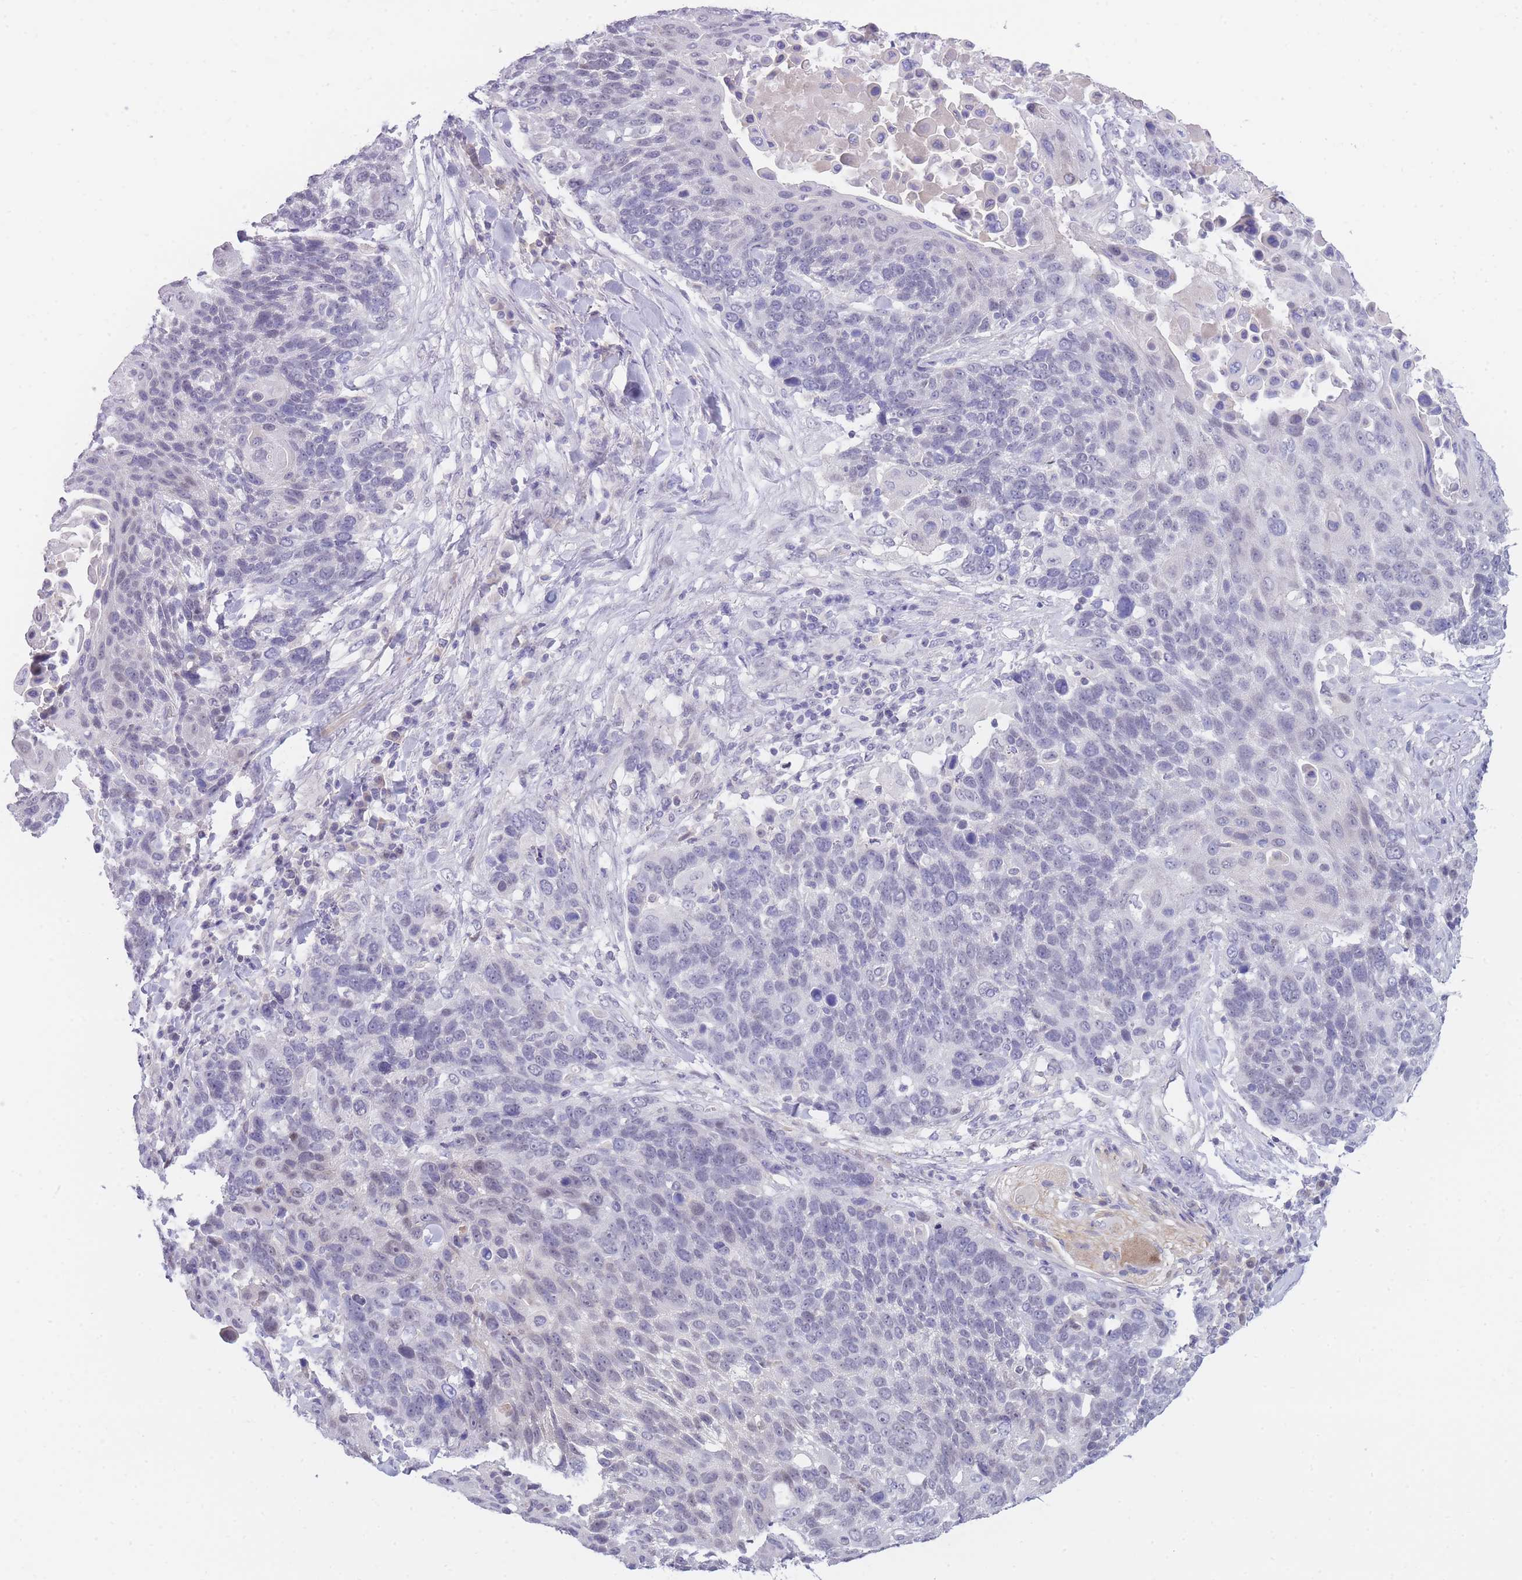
{"staining": {"intensity": "negative", "quantity": "none", "location": "none"}, "tissue": "lung cancer", "cell_type": "Tumor cells", "image_type": "cancer", "snomed": [{"axis": "morphology", "description": "Squamous cell carcinoma, NOS"}, {"axis": "topography", "description": "Lung"}], "caption": "This is an IHC photomicrograph of squamous cell carcinoma (lung). There is no staining in tumor cells.", "gene": "PRR23B", "patient": {"sex": "male", "age": 66}}